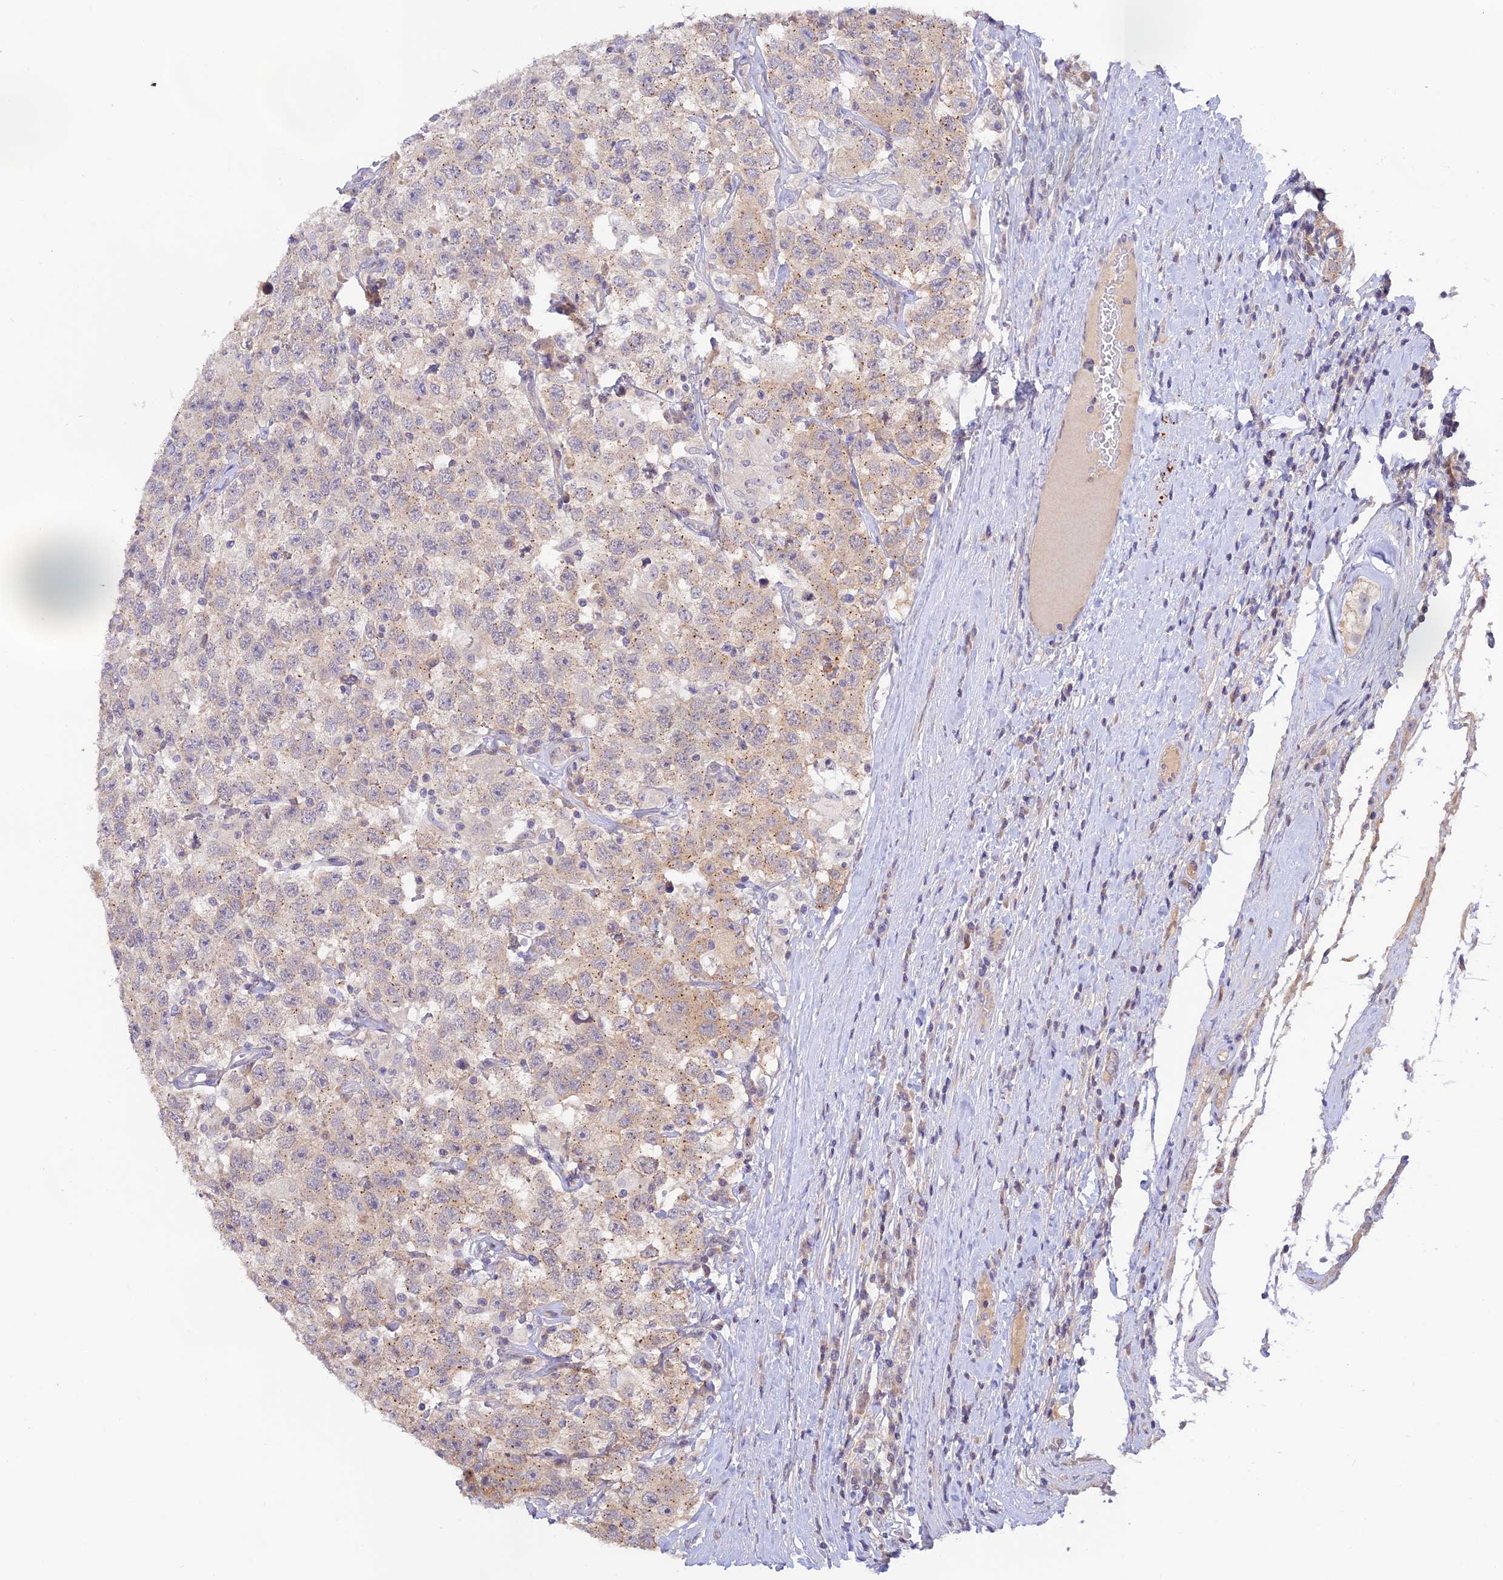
{"staining": {"intensity": "weak", "quantity": "25%-75%", "location": "cytoplasmic/membranous"}, "tissue": "testis cancer", "cell_type": "Tumor cells", "image_type": "cancer", "snomed": [{"axis": "morphology", "description": "Seminoma, NOS"}, {"axis": "topography", "description": "Testis"}], "caption": "Tumor cells reveal weak cytoplasmic/membranous staining in about 25%-75% of cells in testis seminoma.", "gene": "CAMSAP3", "patient": {"sex": "male", "age": 41}}